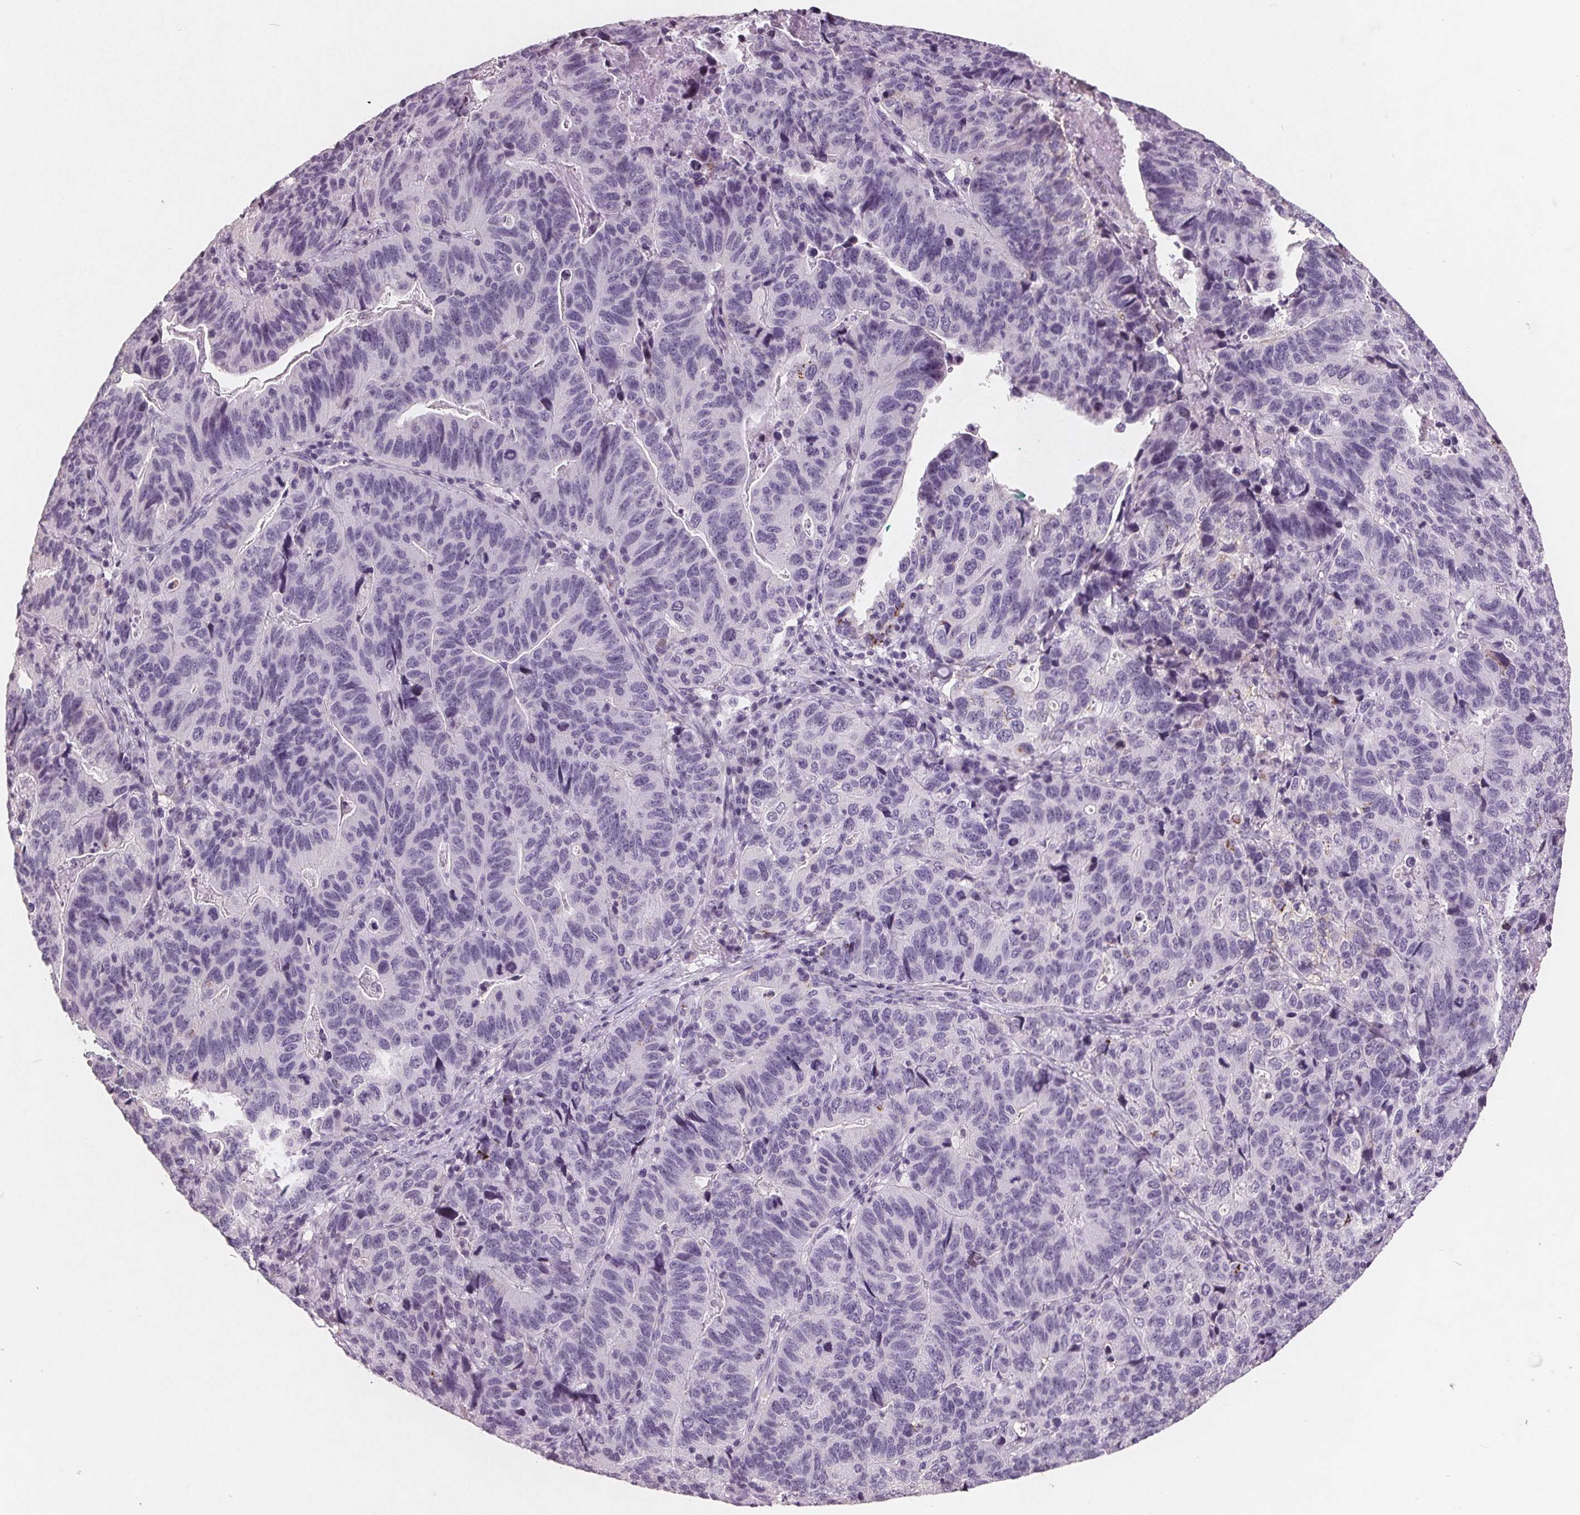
{"staining": {"intensity": "negative", "quantity": "none", "location": "none"}, "tissue": "stomach cancer", "cell_type": "Tumor cells", "image_type": "cancer", "snomed": [{"axis": "morphology", "description": "Adenocarcinoma, NOS"}, {"axis": "topography", "description": "Stomach, upper"}], "caption": "This micrograph is of adenocarcinoma (stomach) stained with immunohistochemistry (IHC) to label a protein in brown with the nuclei are counter-stained blue. There is no staining in tumor cells.", "gene": "PTPN14", "patient": {"sex": "female", "age": 67}}